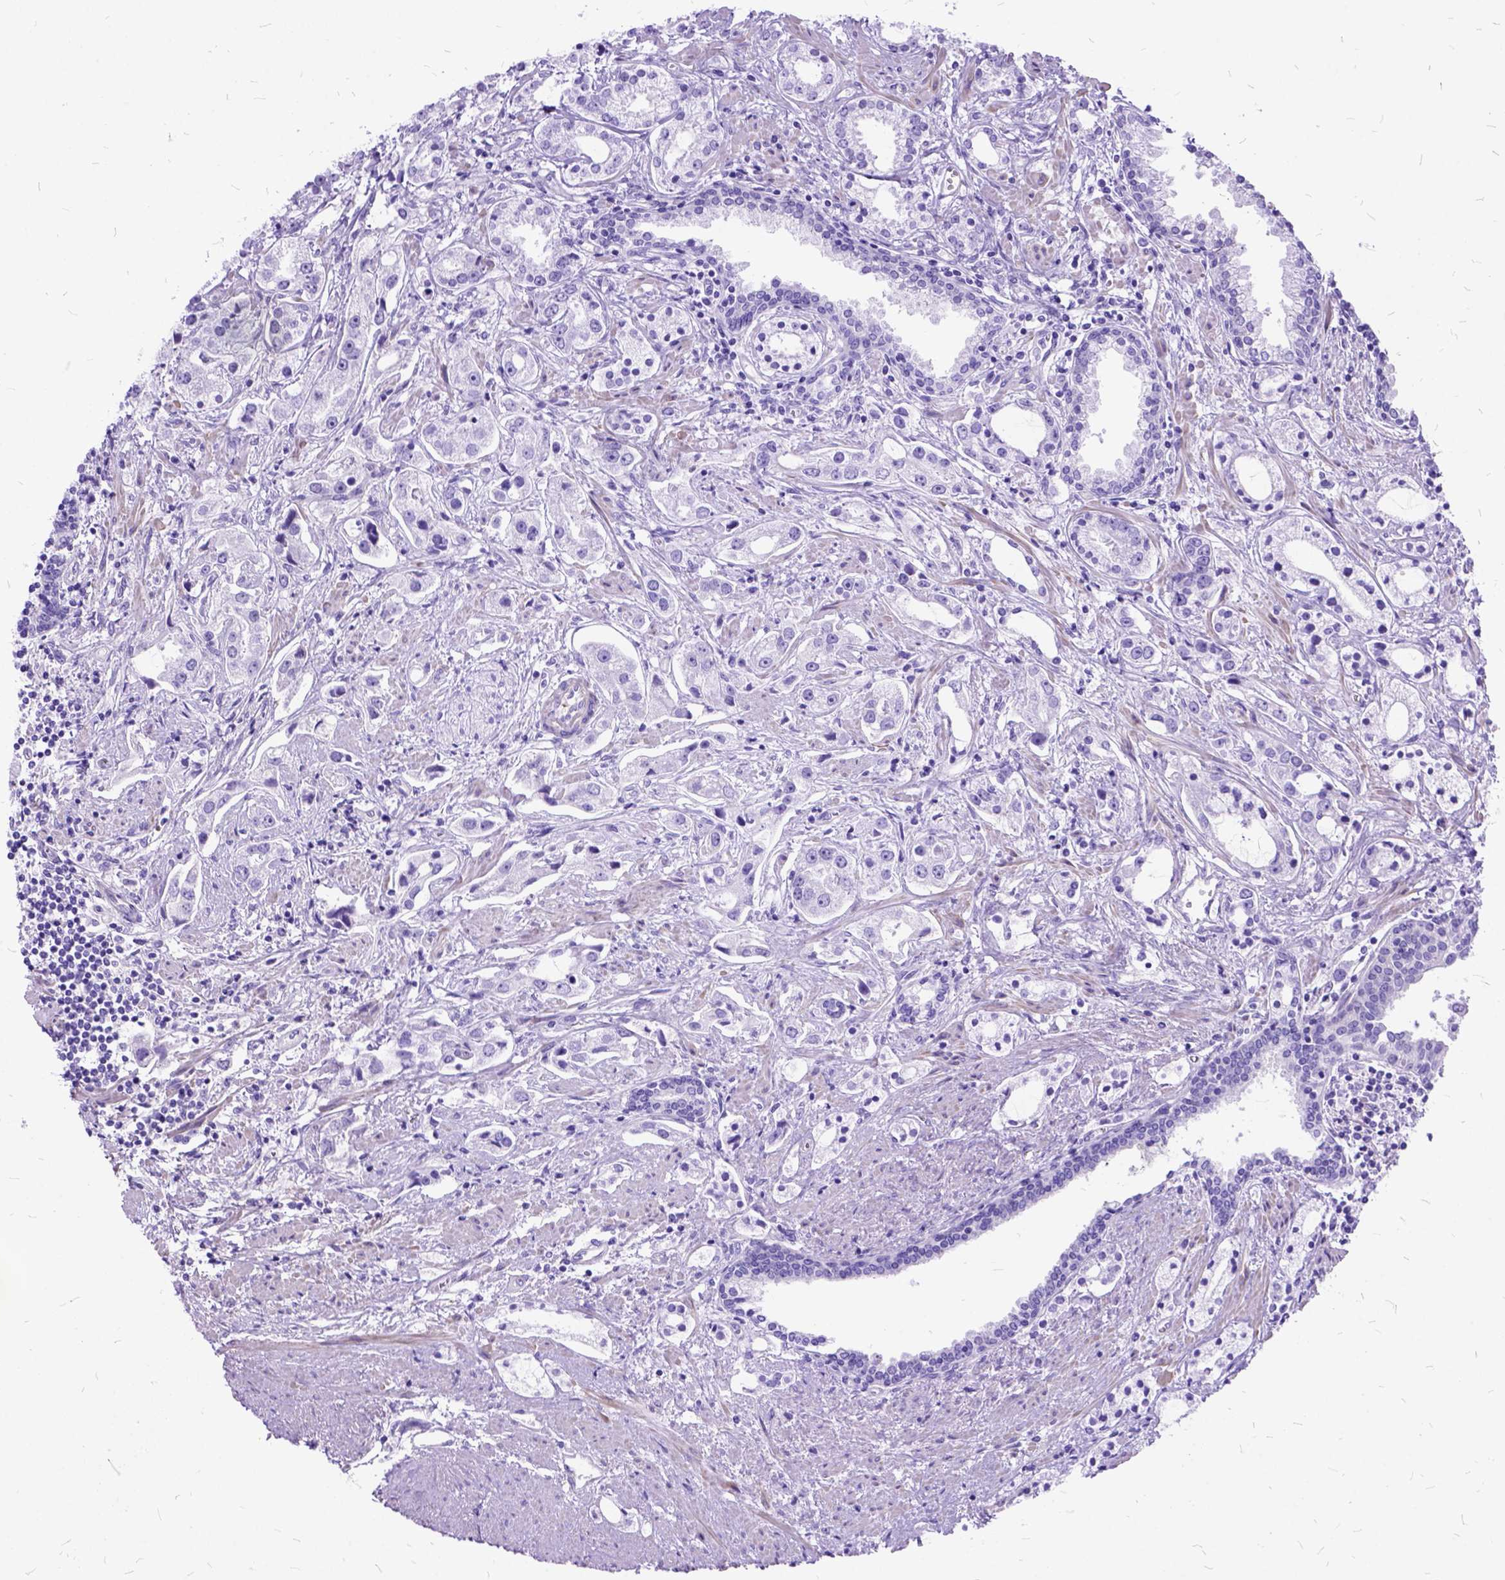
{"staining": {"intensity": "negative", "quantity": "none", "location": "none"}, "tissue": "prostate cancer", "cell_type": "Tumor cells", "image_type": "cancer", "snomed": [{"axis": "morphology", "description": "Adenocarcinoma, Medium grade"}, {"axis": "topography", "description": "Prostate"}], "caption": "Prostate cancer (medium-grade adenocarcinoma) was stained to show a protein in brown. There is no significant expression in tumor cells.", "gene": "ARL9", "patient": {"sex": "male", "age": 57}}